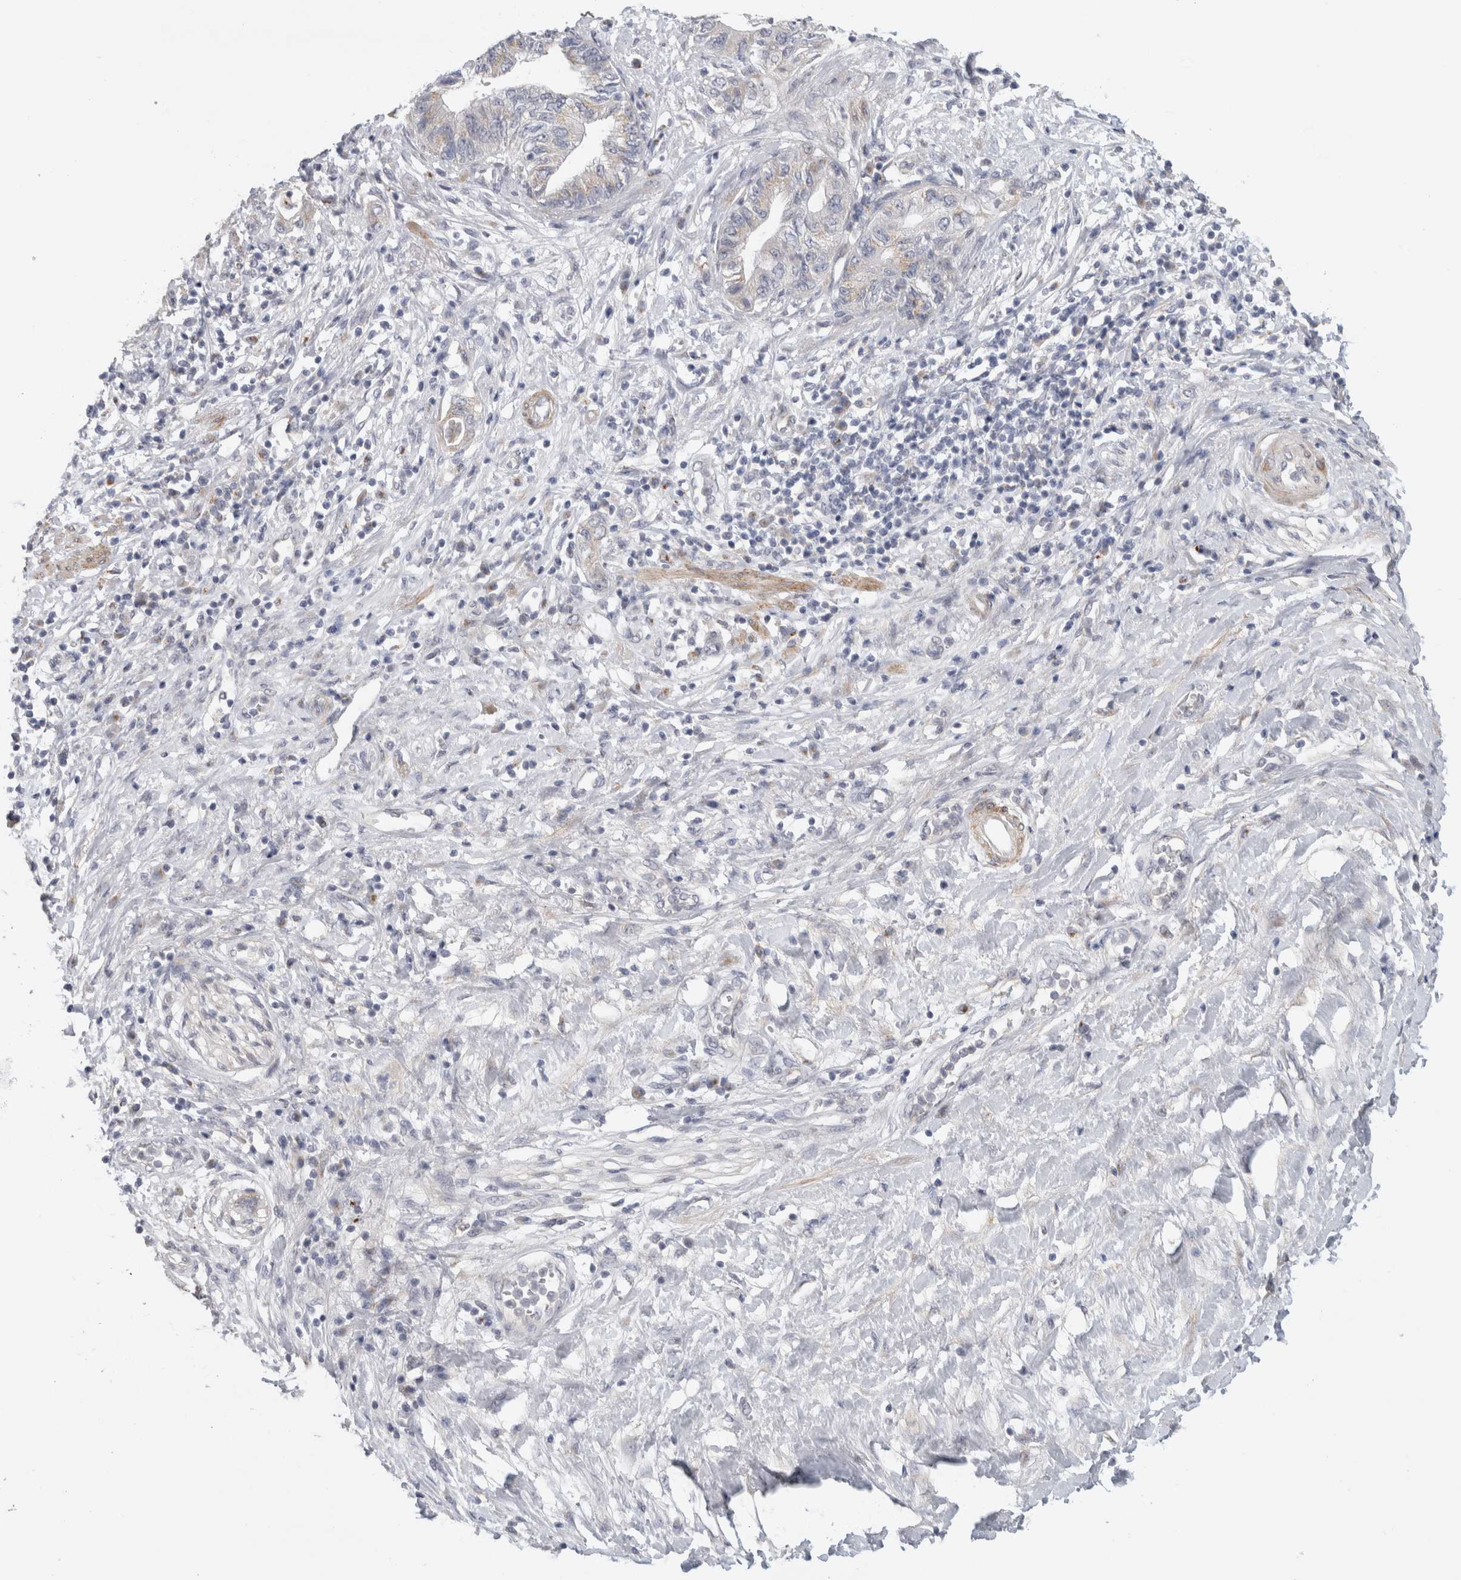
{"staining": {"intensity": "negative", "quantity": "none", "location": "none"}, "tissue": "pancreatic cancer", "cell_type": "Tumor cells", "image_type": "cancer", "snomed": [{"axis": "morphology", "description": "Adenocarcinoma, NOS"}, {"axis": "topography", "description": "Pancreas"}], "caption": "There is no significant expression in tumor cells of pancreatic cancer (adenocarcinoma).", "gene": "MGAT1", "patient": {"sex": "female", "age": 73}}